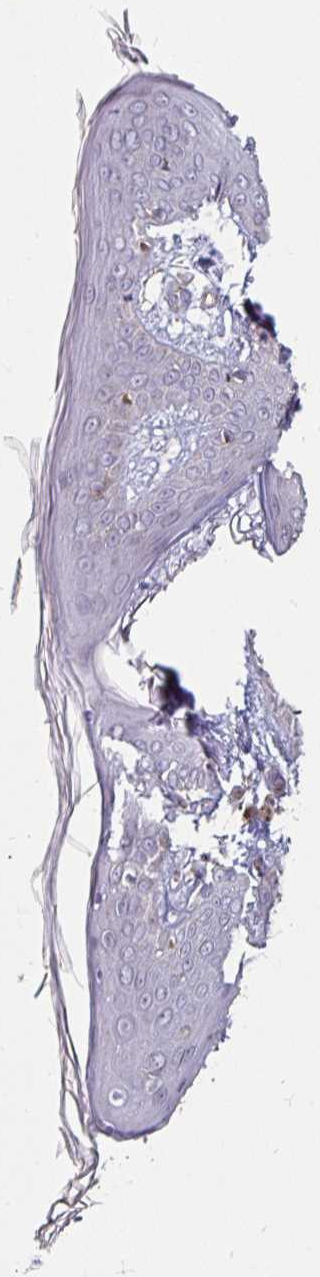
{"staining": {"intensity": "negative", "quantity": "none", "location": "none"}, "tissue": "skin", "cell_type": "Fibroblasts", "image_type": "normal", "snomed": [{"axis": "morphology", "description": "Normal tissue, NOS"}, {"axis": "topography", "description": "Skin"}], "caption": "This image is of benign skin stained with immunohistochemistry to label a protein in brown with the nuclei are counter-stained blue. There is no staining in fibroblasts.", "gene": "OR2D3", "patient": {"sex": "female", "age": 34}}